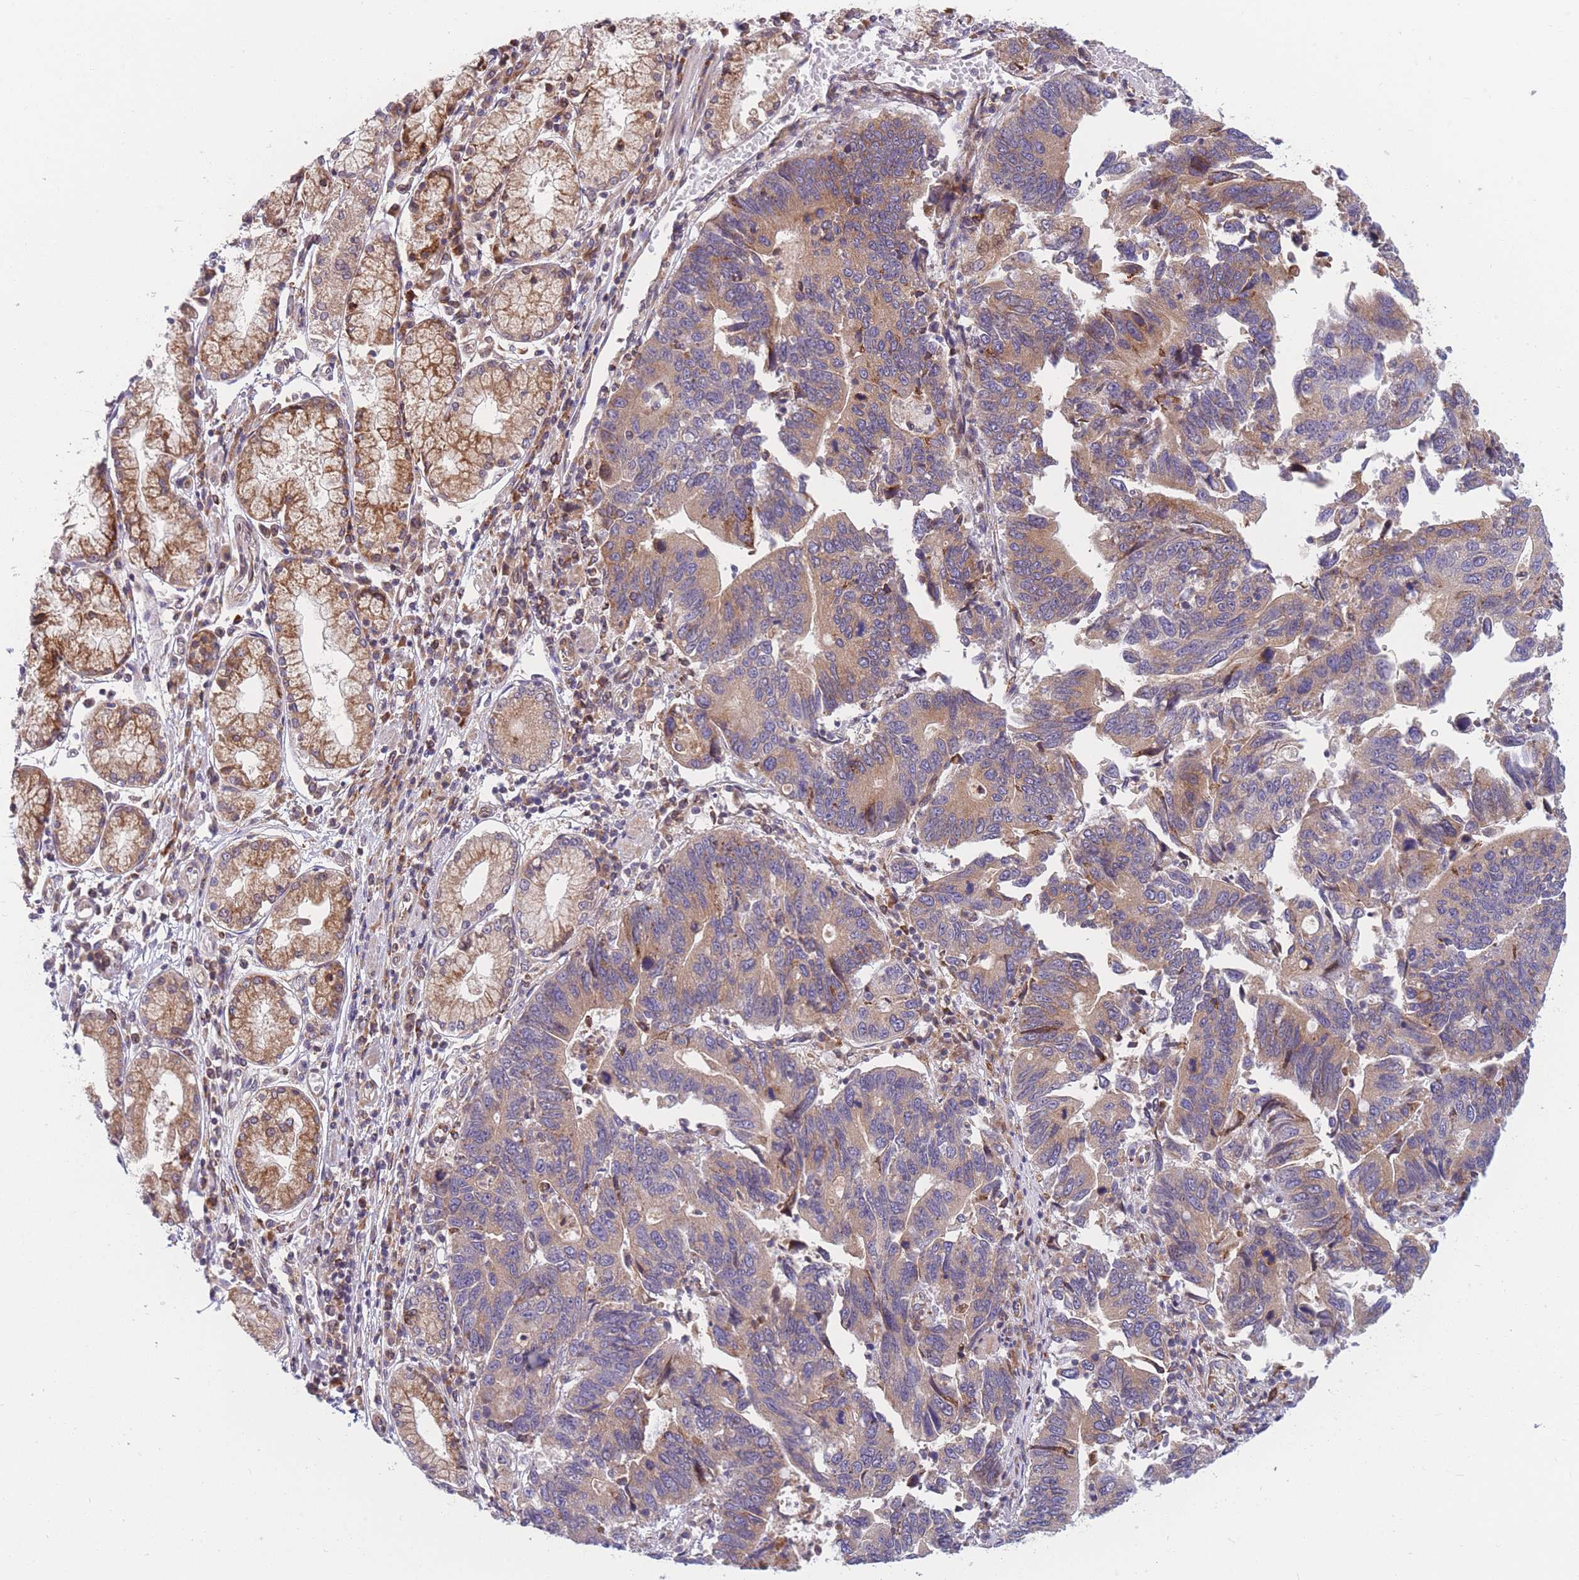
{"staining": {"intensity": "weak", "quantity": ">75%", "location": "cytoplasmic/membranous"}, "tissue": "stomach cancer", "cell_type": "Tumor cells", "image_type": "cancer", "snomed": [{"axis": "morphology", "description": "Adenocarcinoma, NOS"}, {"axis": "topography", "description": "Stomach"}], "caption": "Immunohistochemistry histopathology image of human stomach cancer stained for a protein (brown), which displays low levels of weak cytoplasmic/membranous positivity in about >75% of tumor cells.", "gene": "TMEM131L", "patient": {"sex": "male", "age": 59}}